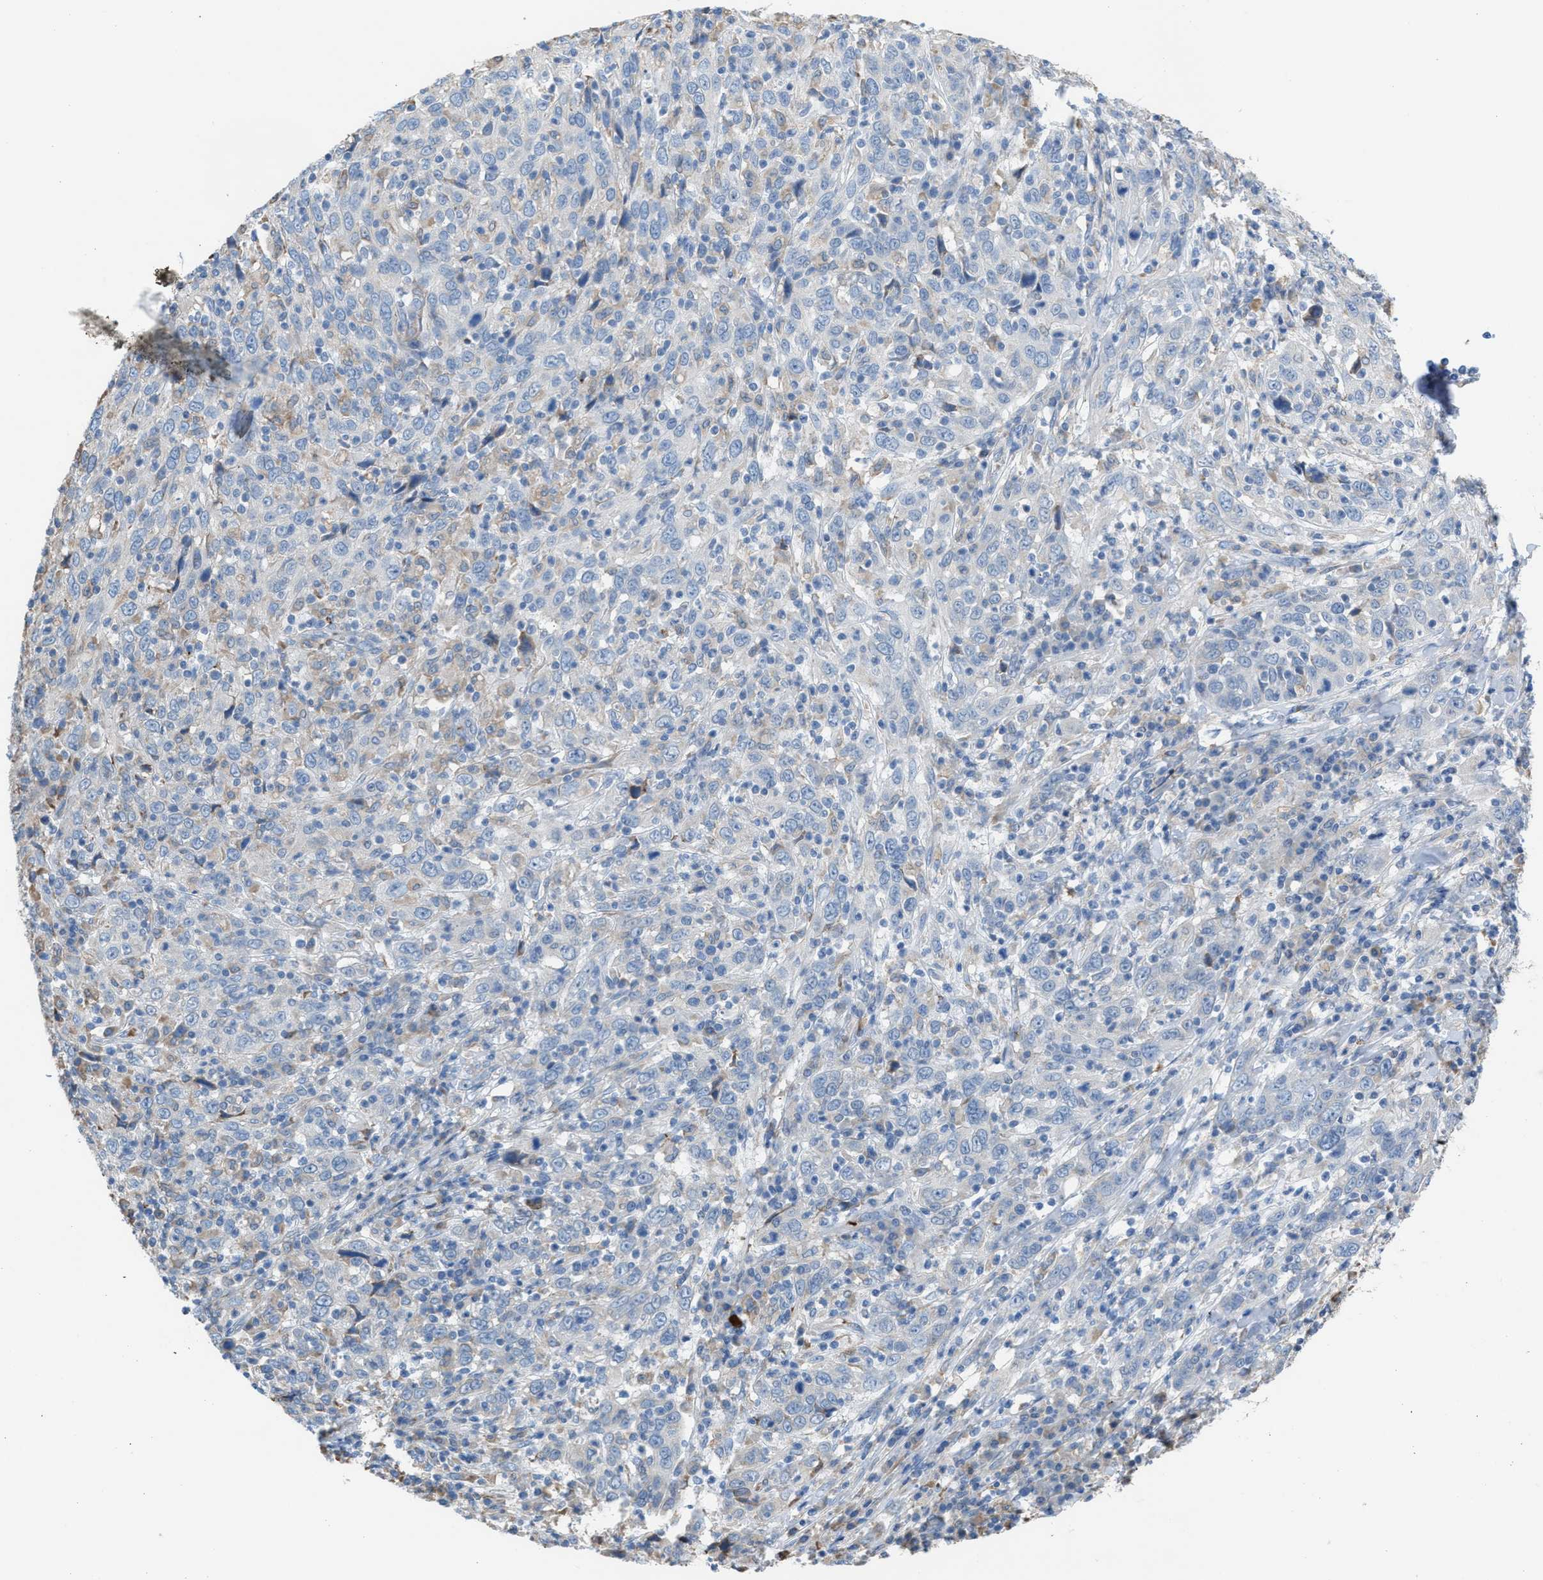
{"staining": {"intensity": "negative", "quantity": "none", "location": "none"}, "tissue": "cervical cancer", "cell_type": "Tumor cells", "image_type": "cancer", "snomed": [{"axis": "morphology", "description": "Squamous cell carcinoma, NOS"}, {"axis": "topography", "description": "Cervix"}], "caption": "A photomicrograph of cervical squamous cell carcinoma stained for a protein displays no brown staining in tumor cells.", "gene": "CA3", "patient": {"sex": "female", "age": 46}}